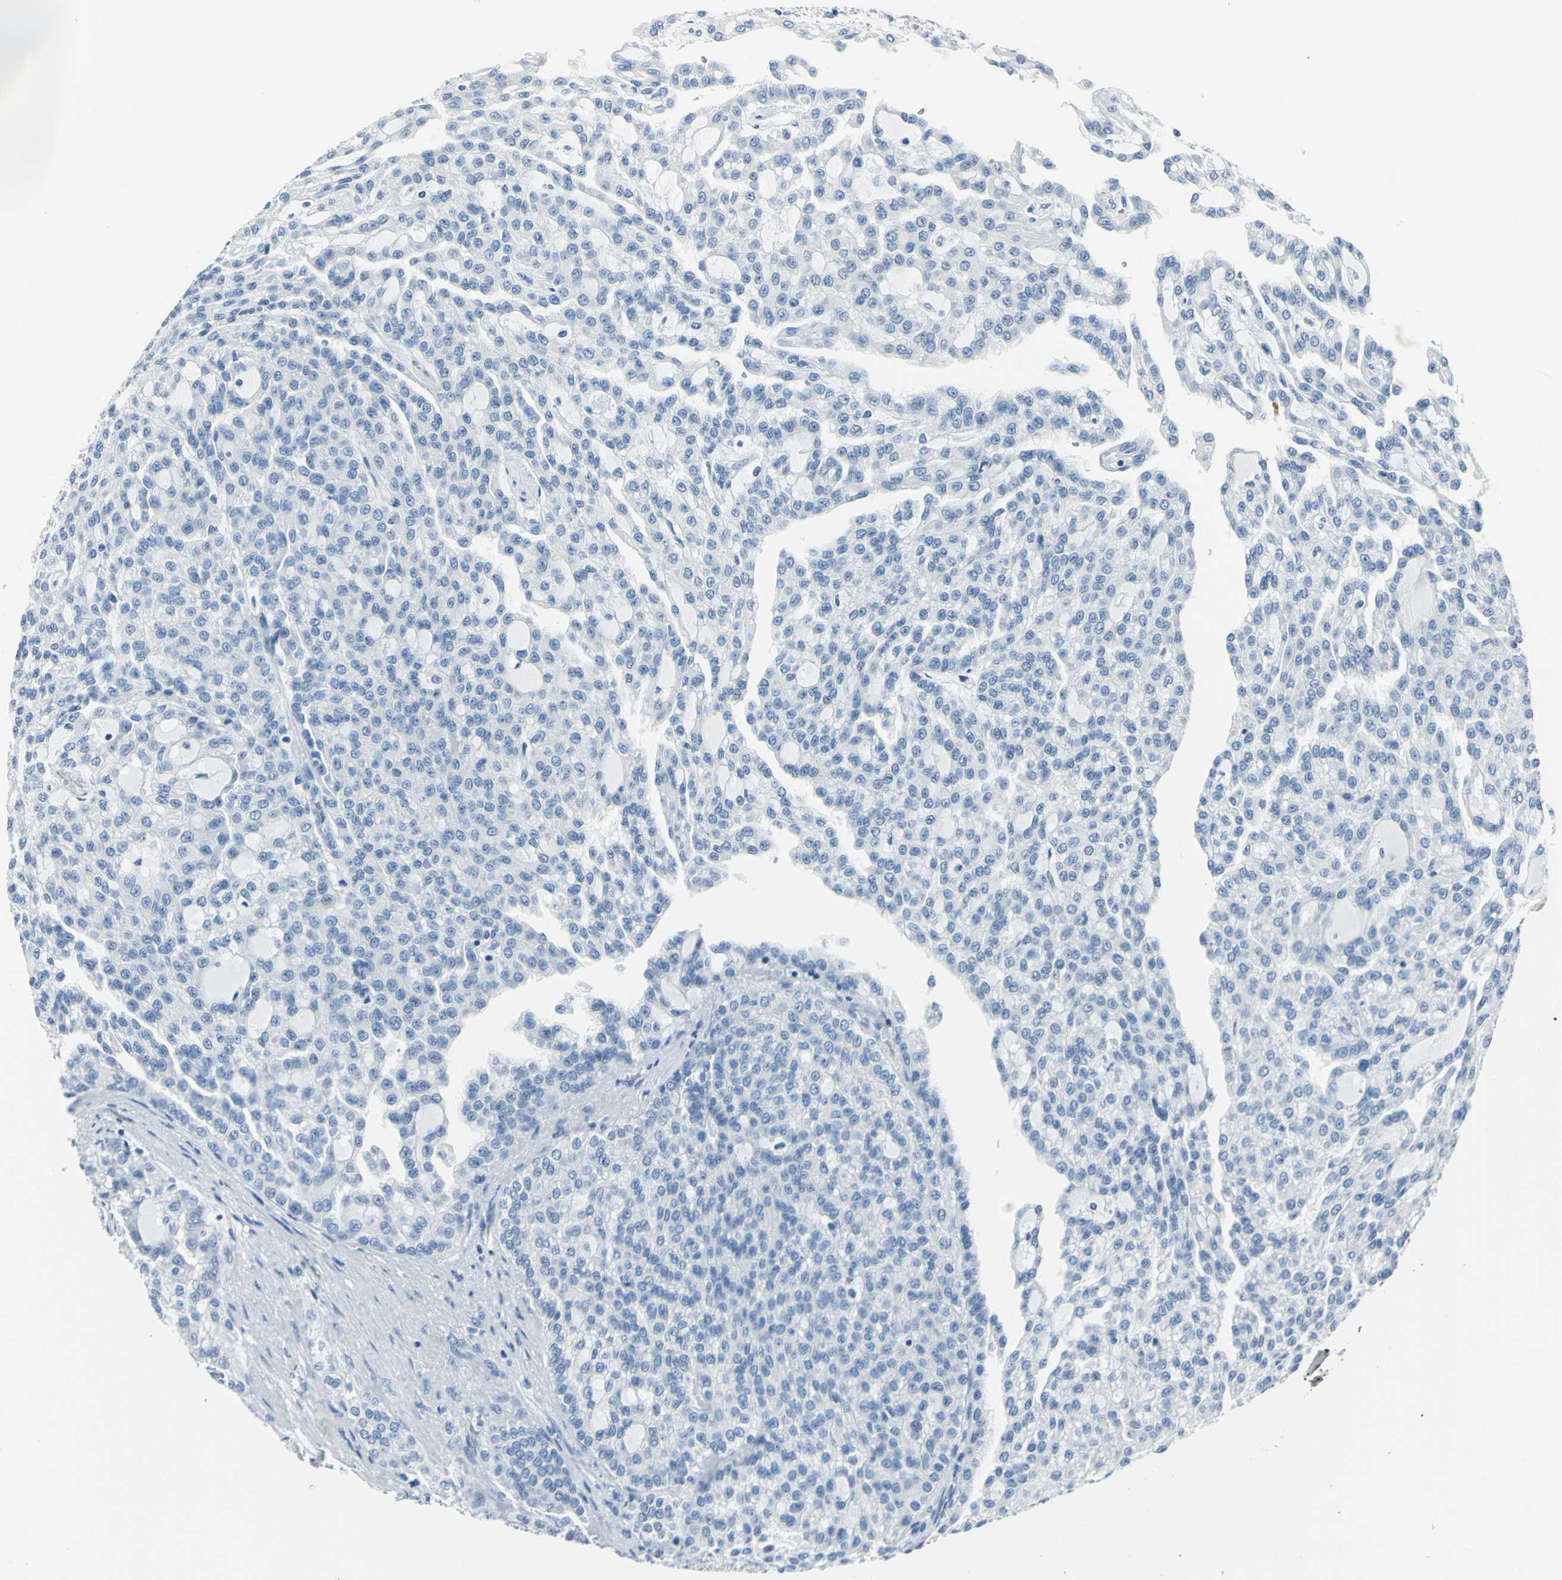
{"staining": {"intensity": "negative", "quantity": "none", "location": "none"}, "tissue": "renal cancer", "cell_type": "Tumor cells", "image_type": "cancer", "snomed": [{"axis": "morphology", "description": "Adenocarcinoma, NOS"}, {"axis": "topography", "description": "Kidney"}], "caption": "Immunohistochemistry of human renal cancer displays no positivity in tumor cells.", "gene": "RIPOR1", "patient": {"sex": "male", "age": 63}}